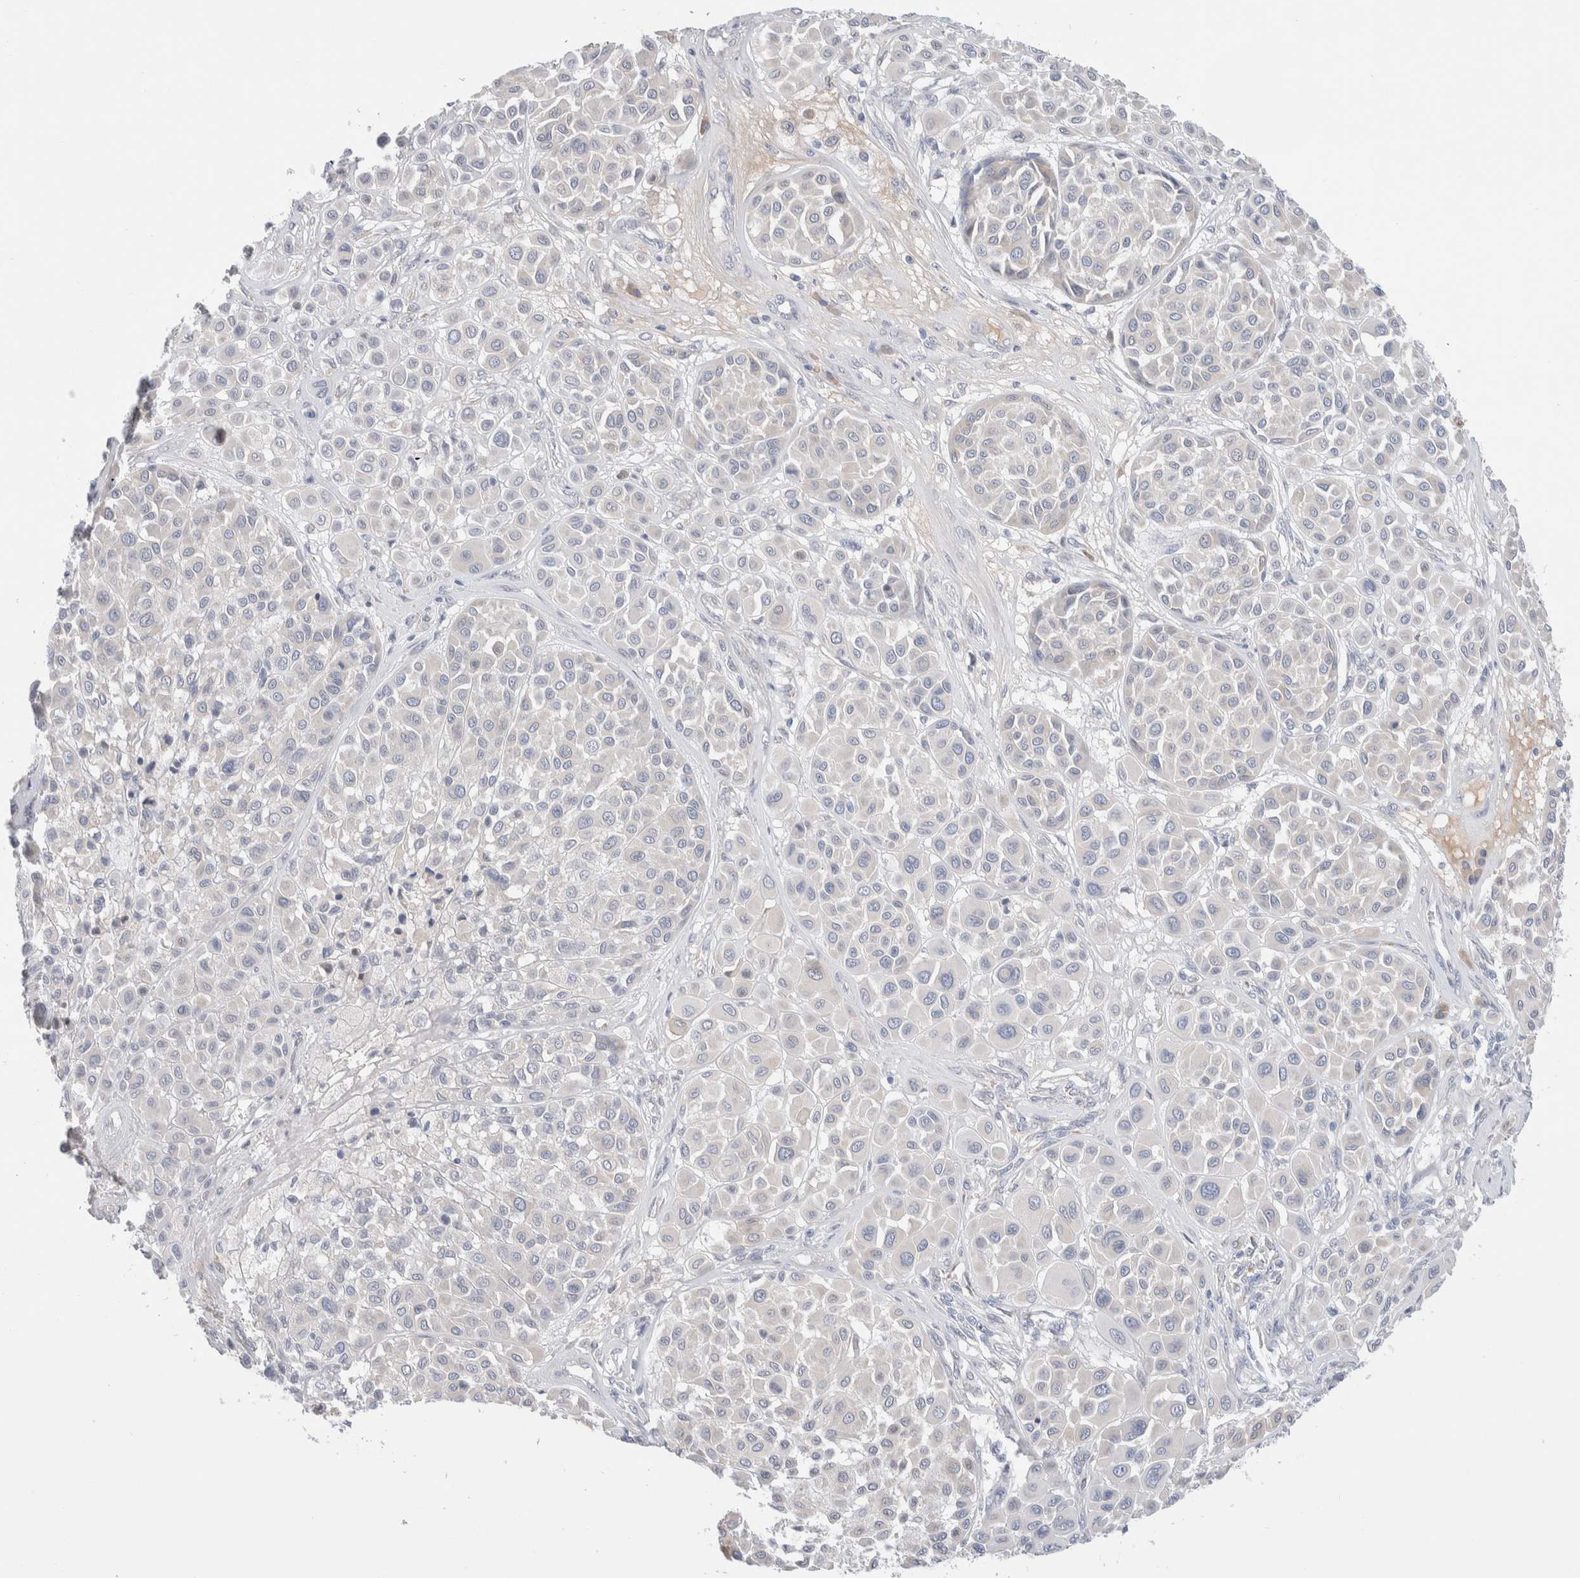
{"staining": {"intensity": "negative", "quantity": "none", "location": "none"}, "tissue": "melanoma", "cell_type": "Tumor cells", "image_type": "cancer", "snomed": [{"axis": "morphology", "description": "Malignant melanoma, Metastatic site"}, {"axis": "topography", "description": "Soft tissue"}], "caption": "Immunohistochemistry (IHC) micrograph of neoplastic tissue: malignant melanoma (metastatic site) stained with DAB (3,3'-diaminobenzidine) displays no significant protein staining in tumor cells. Brightfield microscopy of immunohistochemistry stained with DAB (brown) and hematoxylin (blue), captured at high magnification.", "gene": "RUSF1", "patient": {"sex": "male", "age": 41}}